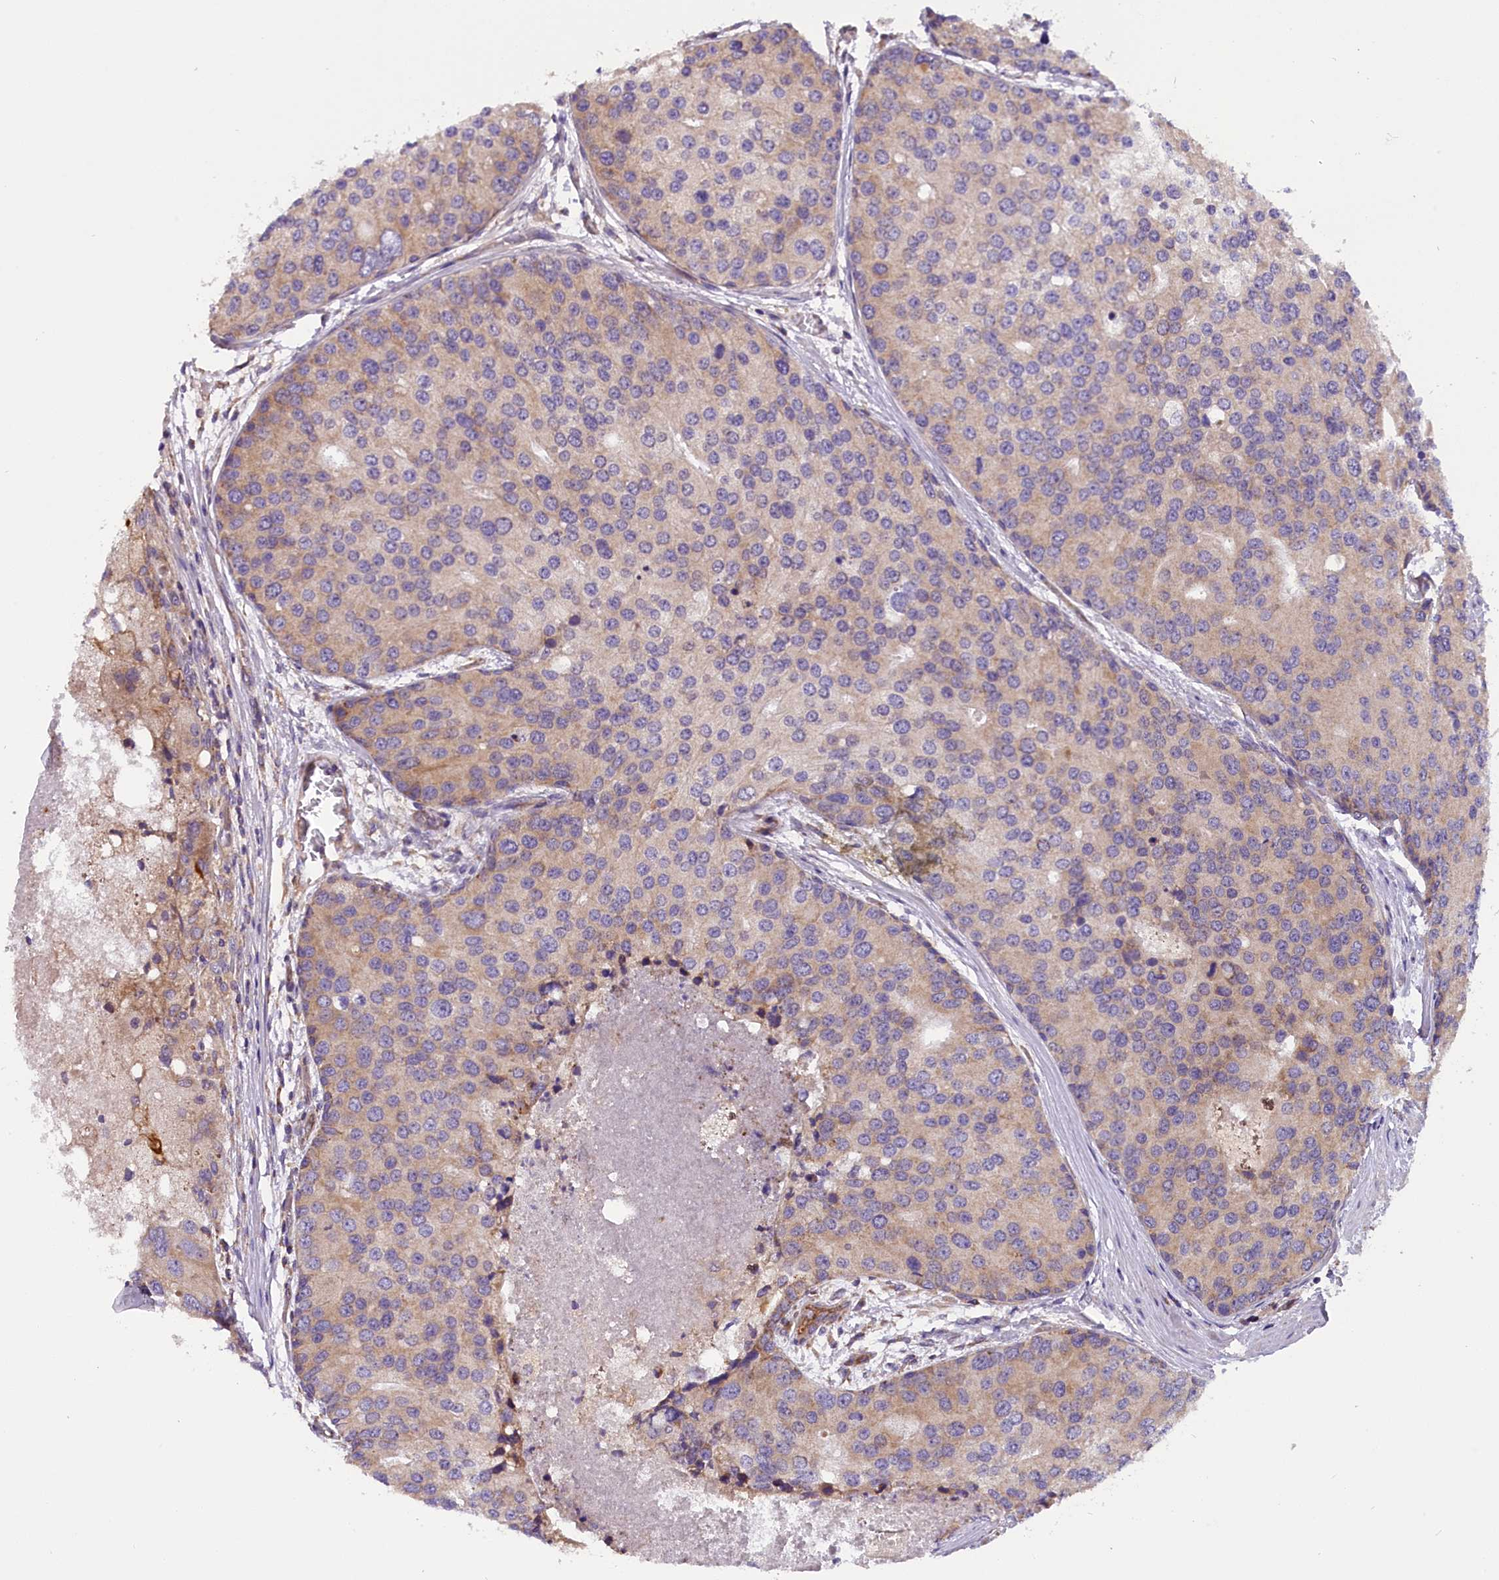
{"staining": {"intensity": "moderate", "quantity": "25%-75%", "location": "cytoplasmic/membranous"}, "tissue": "prostate cancer", "cell_type": "Tumor cells", "image_type": "cancer", "snomed": [{"axis": "morphology", "description": "Adenocarcinoma, High grade"}, {"axis": "topography", "description": "Prostate"}], "caption": "An image of high-grade adenocarcinoma (prostate) stained for a protein demonstrates moderate cytoplasmic/membranous brown staining in tumor cells. (DAB (3,3'-diaminobenzidine) IHC with brightfield microscopy, high magnification).", "gene": "DNAJB9", "patient": {"sex": "male", "age": 62}}